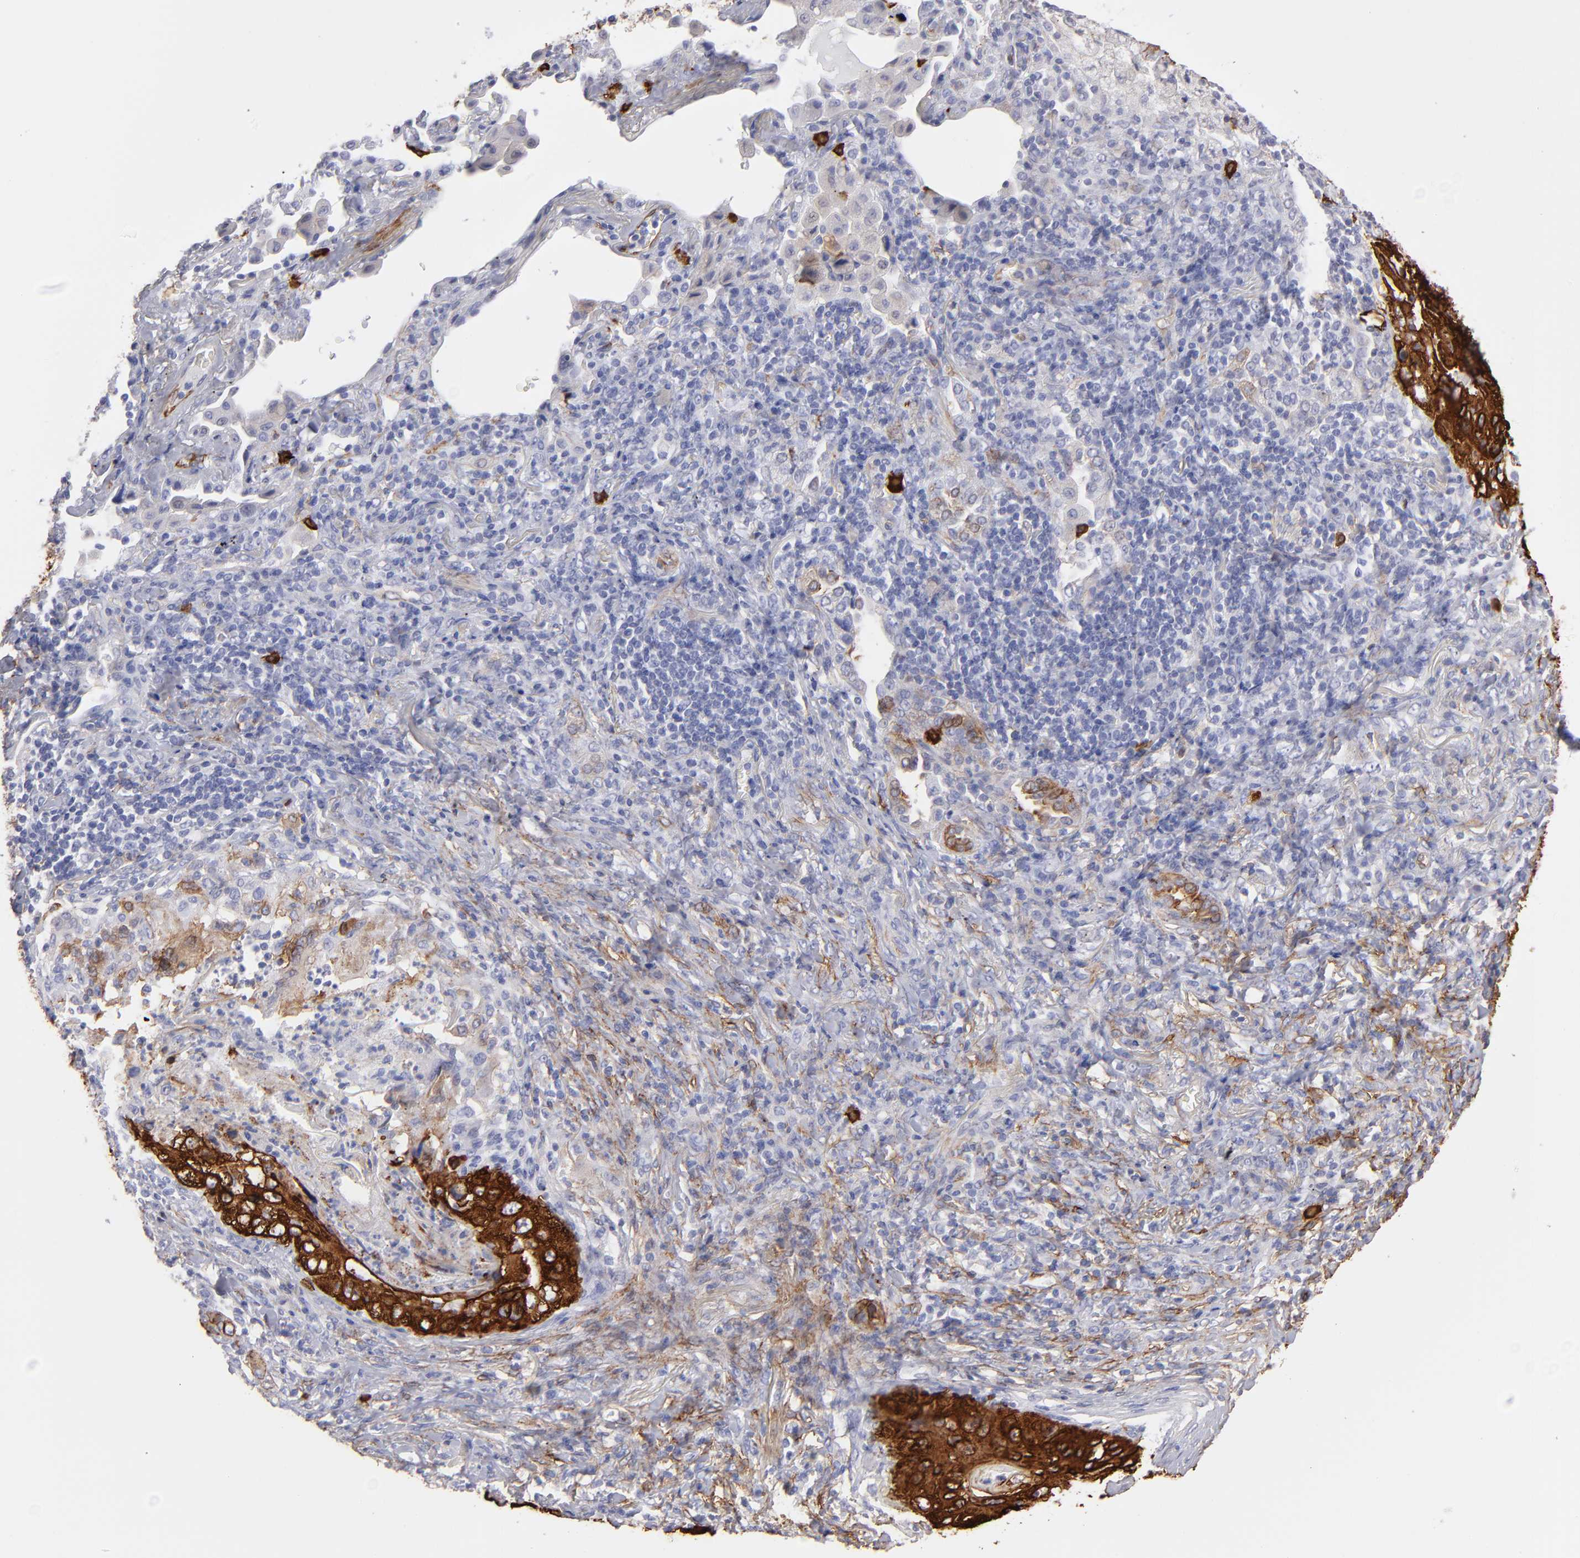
{"staining": {"intensity": "weak", "quantity": "<25%", "location": "cytoplasmic/membranous"}, "tissue": "lung cancer", "cell_type": "Tumor cells", "image_type": "cancer", "snomed": [{"axis": "morphology", "description": "Squamous cell carcinoma, NOS"}, {"axis": "topography", "description": "Lung"}], "caption": "Protein analysis of lung squamous cell carcinoma displays no significant positivity in tumor cells.", "gene": "AHNAK2", "patient": {"sex": "female", "age": 67}}